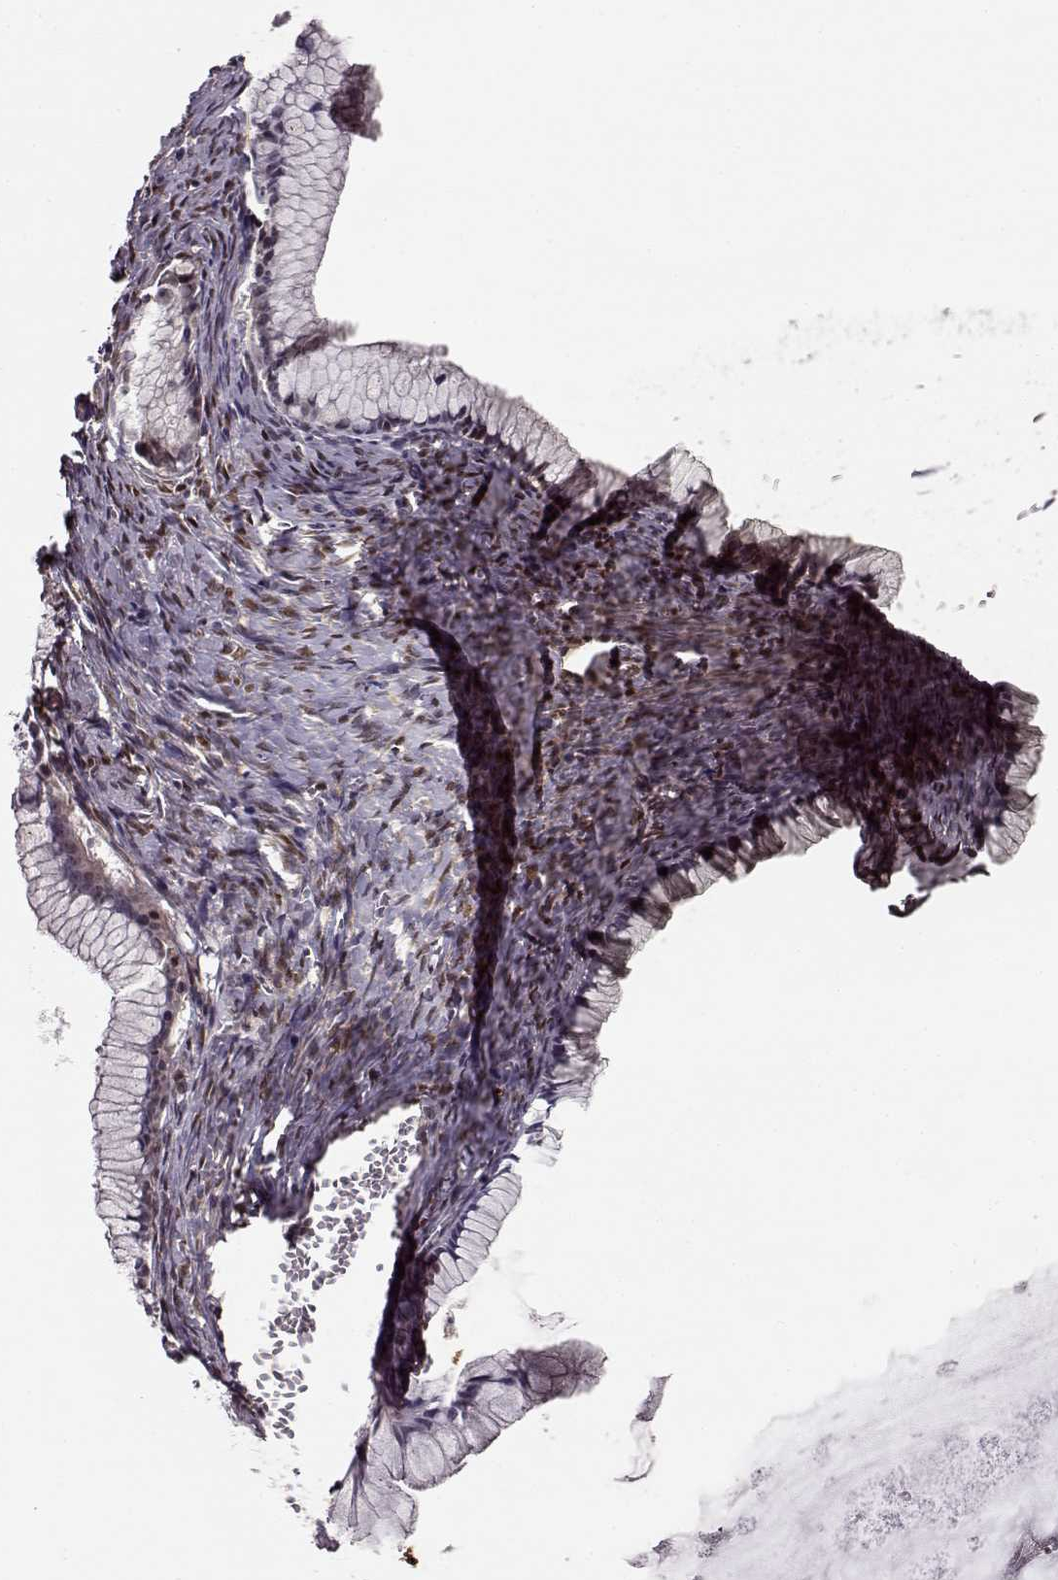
{"staining": {"intensity": "negative", "quantity": "none", "location": "none"}, "tissue": "ovarian cancer", "cell_type": "Tumor cells", "image_type": "cancer", "snomed": [{"axis": "morphology", "description": "Cystadenocarcinoma, mucinous, NOS"}, {"axis": "topography", "description": "Ovary"}], "caption": "An IHC histopathology image of ovarian cancer (mucinous cystadenocarcinoma) is shown. There is no staining in tumor cells of ovarian cancer (mucinous cystadenocarcinoma).", "gene": "MFSD1", "patient": {"sex": "female", "age": 41}}